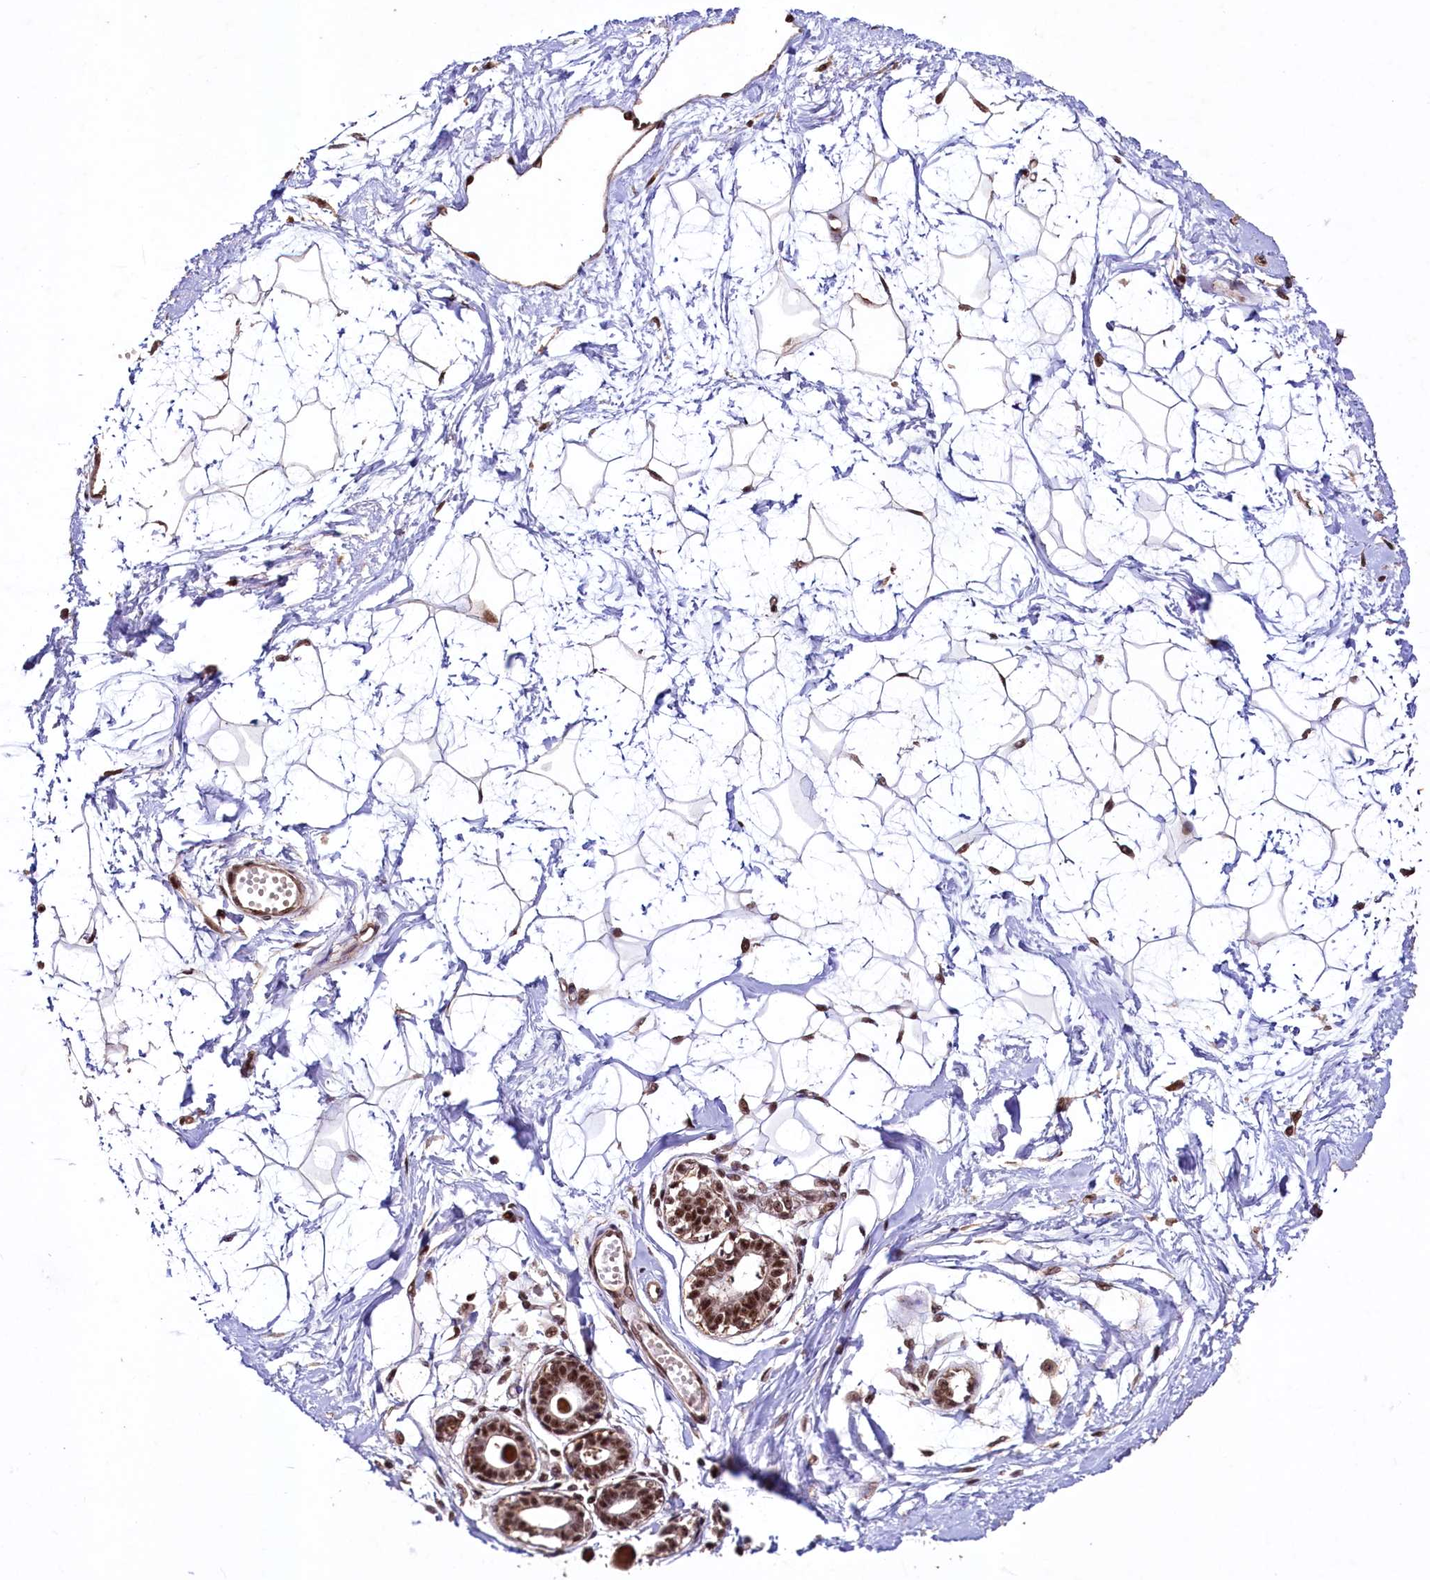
{"staining": {"intensity": "moderate", "quantity": "25%-75%", "location": "nuclear"}, "tissue": "breast", "cell_type": "Adipocytes", "image_type": "normal", "snomed": [{"axis": "morphology", "description": "Normal tissue, NOS"}, {"axis": "topography", "description": "Breast"}], "caption": "This image displays immunohistochemistry (IHC) staining of normal breast, with medium moderate nuclear staining in about 25%-75% of adipocytes.", "gene": "SFSWAP", "patient": {"sex": "female", "age": 45}}